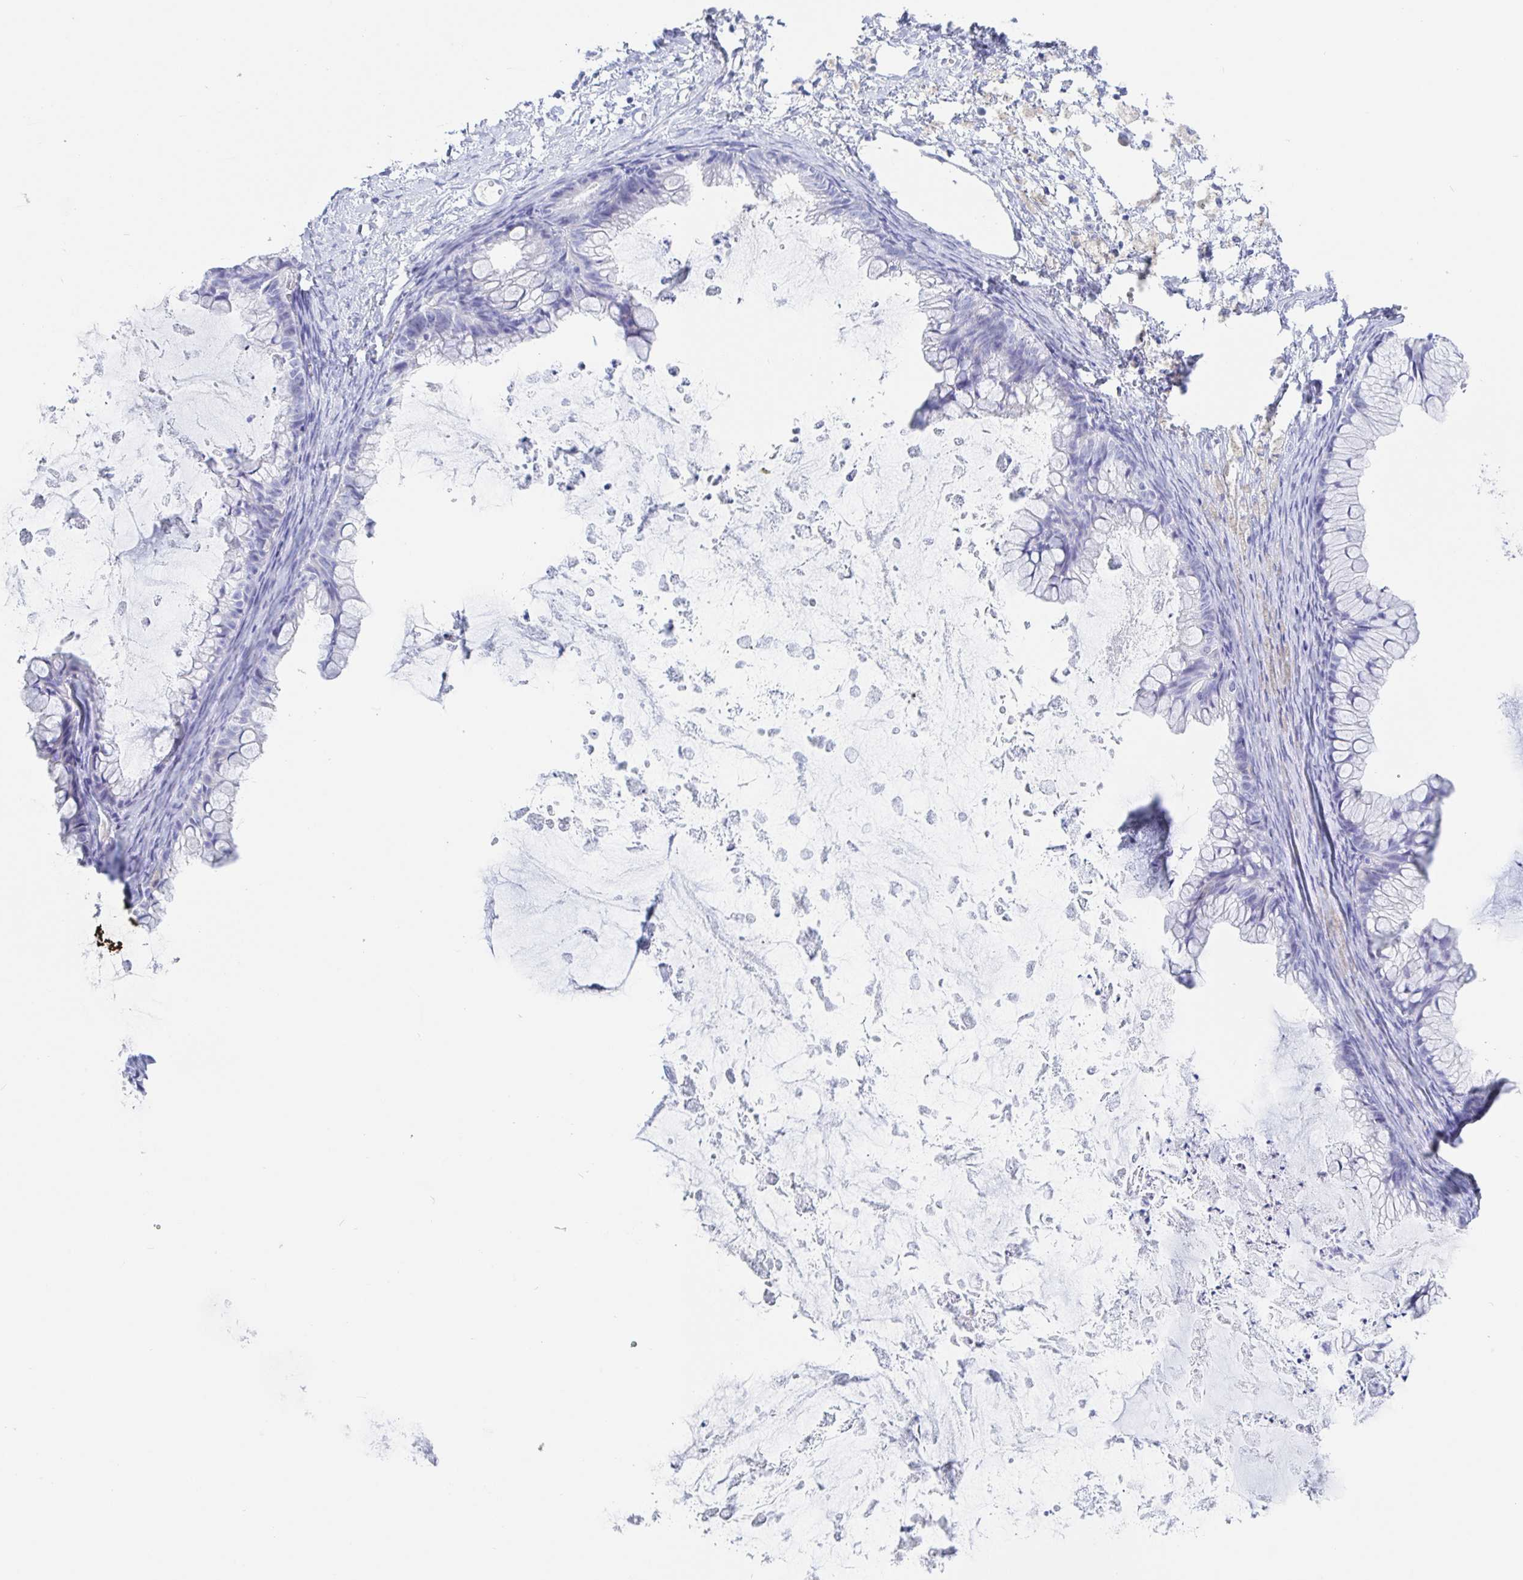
{"staining": {"intensity": "negative", "quantity": "none", "location": "none"}, "tissue": "ovarian cancer", "cell_type": "Tumor cells", "image_type": "cancer", "snomed": [{"axis": "morphology", "description": "Cystadenocarcinoma, mucinous, NOS"}, {"axis": "topography", "description": "Ovary"}], "caption": "Ovarian mucinous cystadenocarcinoma stained for a protein using immunohistochemistry (IHC) displays no staining tumor cells.", "gene": "KCNH6", "patient": {"sex": "female", "age": 35}}